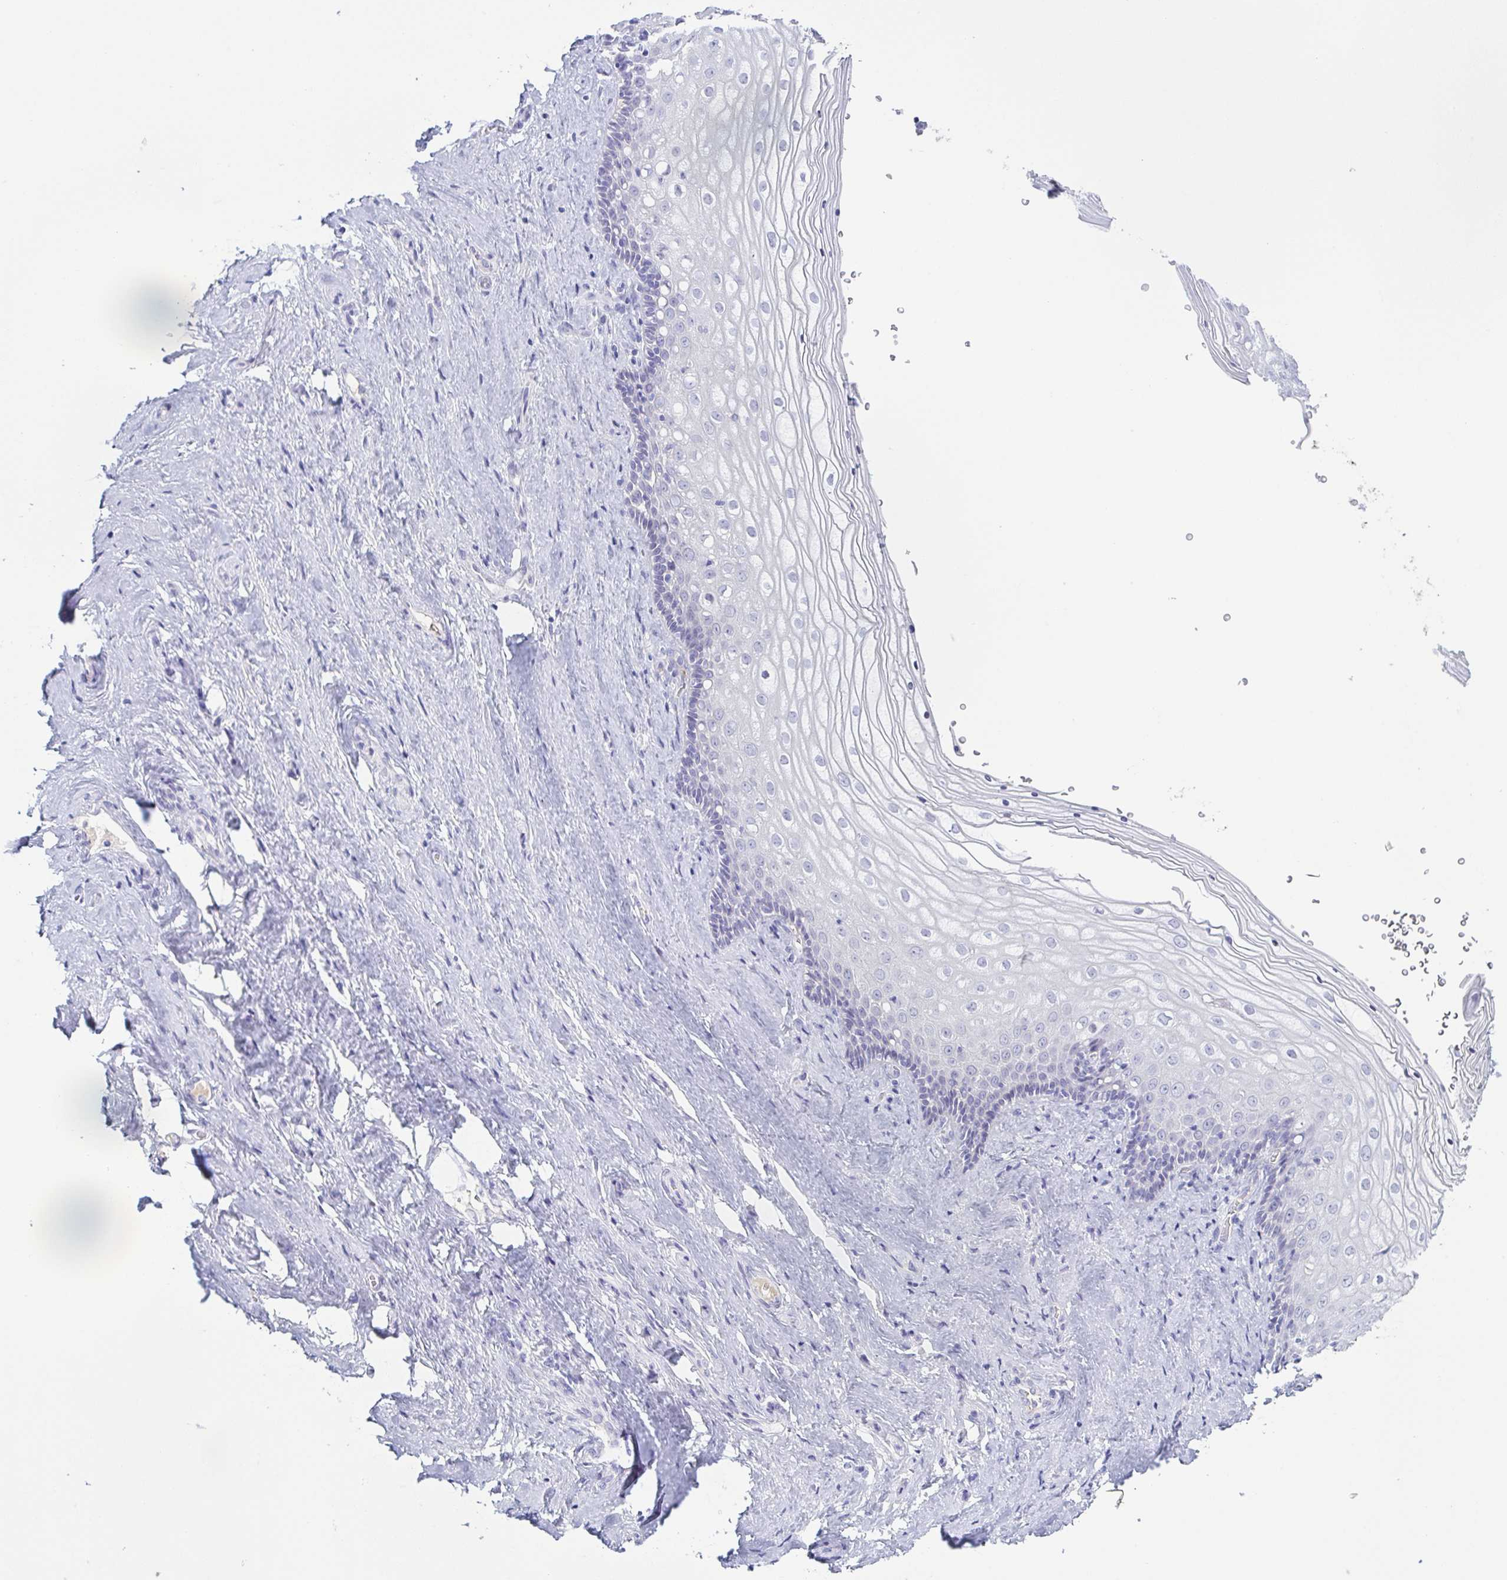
{"staining": {"intensity": "negative", "quantity": "none", "location": "none"}, "tissue": "vagina", "cell_type": "Squamous epithelial cells", "image_type": "normal", "snomed": [{"axis": "morphology", "description": "Normal tissue, NOS"}, {"axis": "topography", "description": "Vagina"}], "caption": "DAB immunohistochemical staining of unremarkable vagina reveals no significant expression in squamous epithelial cells.", "gene": "LDLRAD1", "patient": {"sex": "female", "age": 42}}